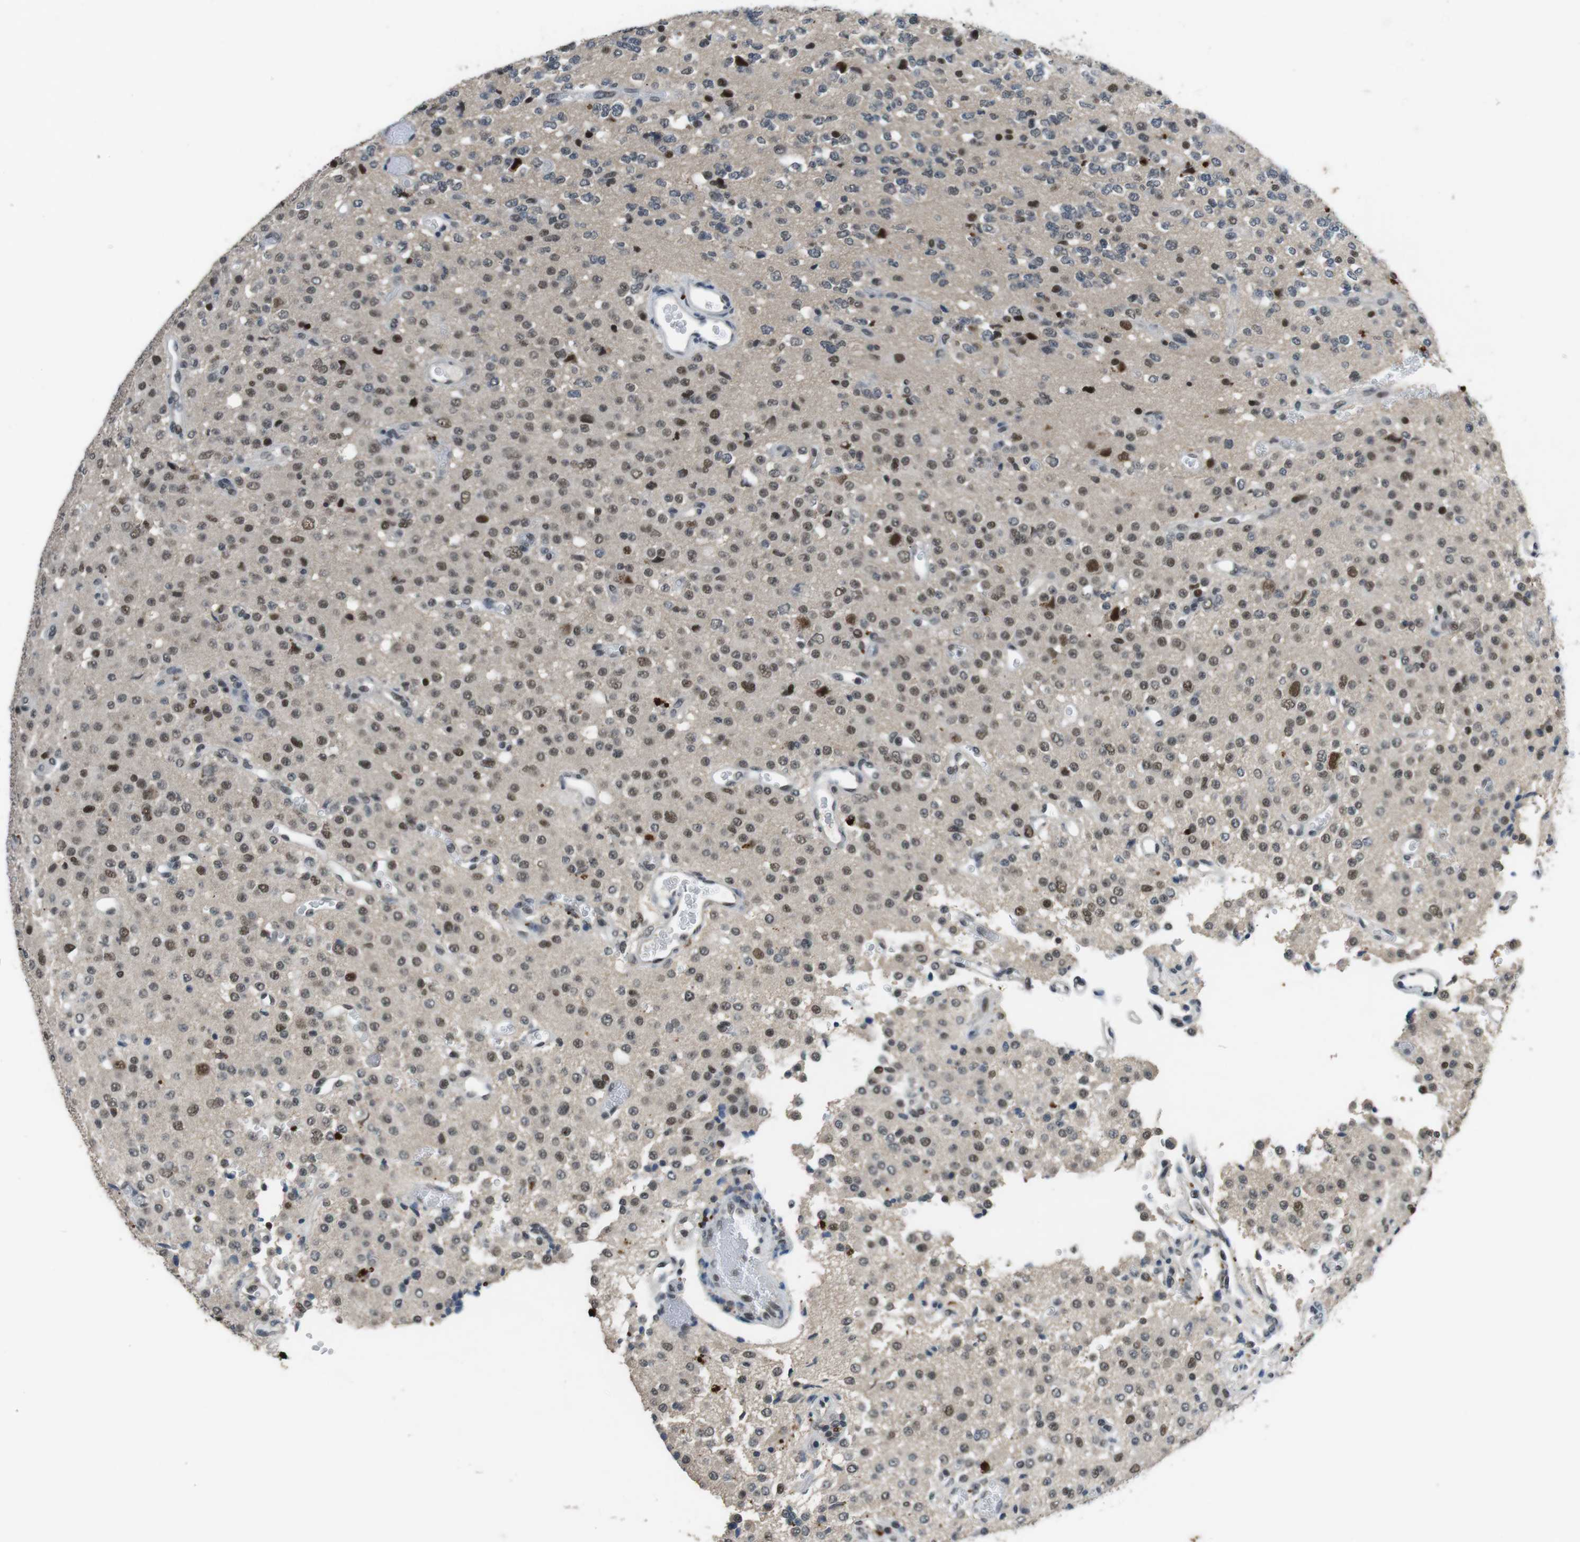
{"staining": {"intensity": "moderate", "quantity": "25%-75%", "location": "nuclear"}, "tissue": "glioma", "cell_type": "Tumor cells", "image_type": "cancer", "snomed": [{"axis": "morphology", "description": "Glioma, malignant, Low grade"}, {"axis": "topography", "description": "Brain"}], "caption": "Moderate nuclear staining for a protein is present in approximately 25%-75% of tumor cells of glioma using immunohistochemistry.", "gene": "USP7", "patient": {"sex": "male", "age": 38}}